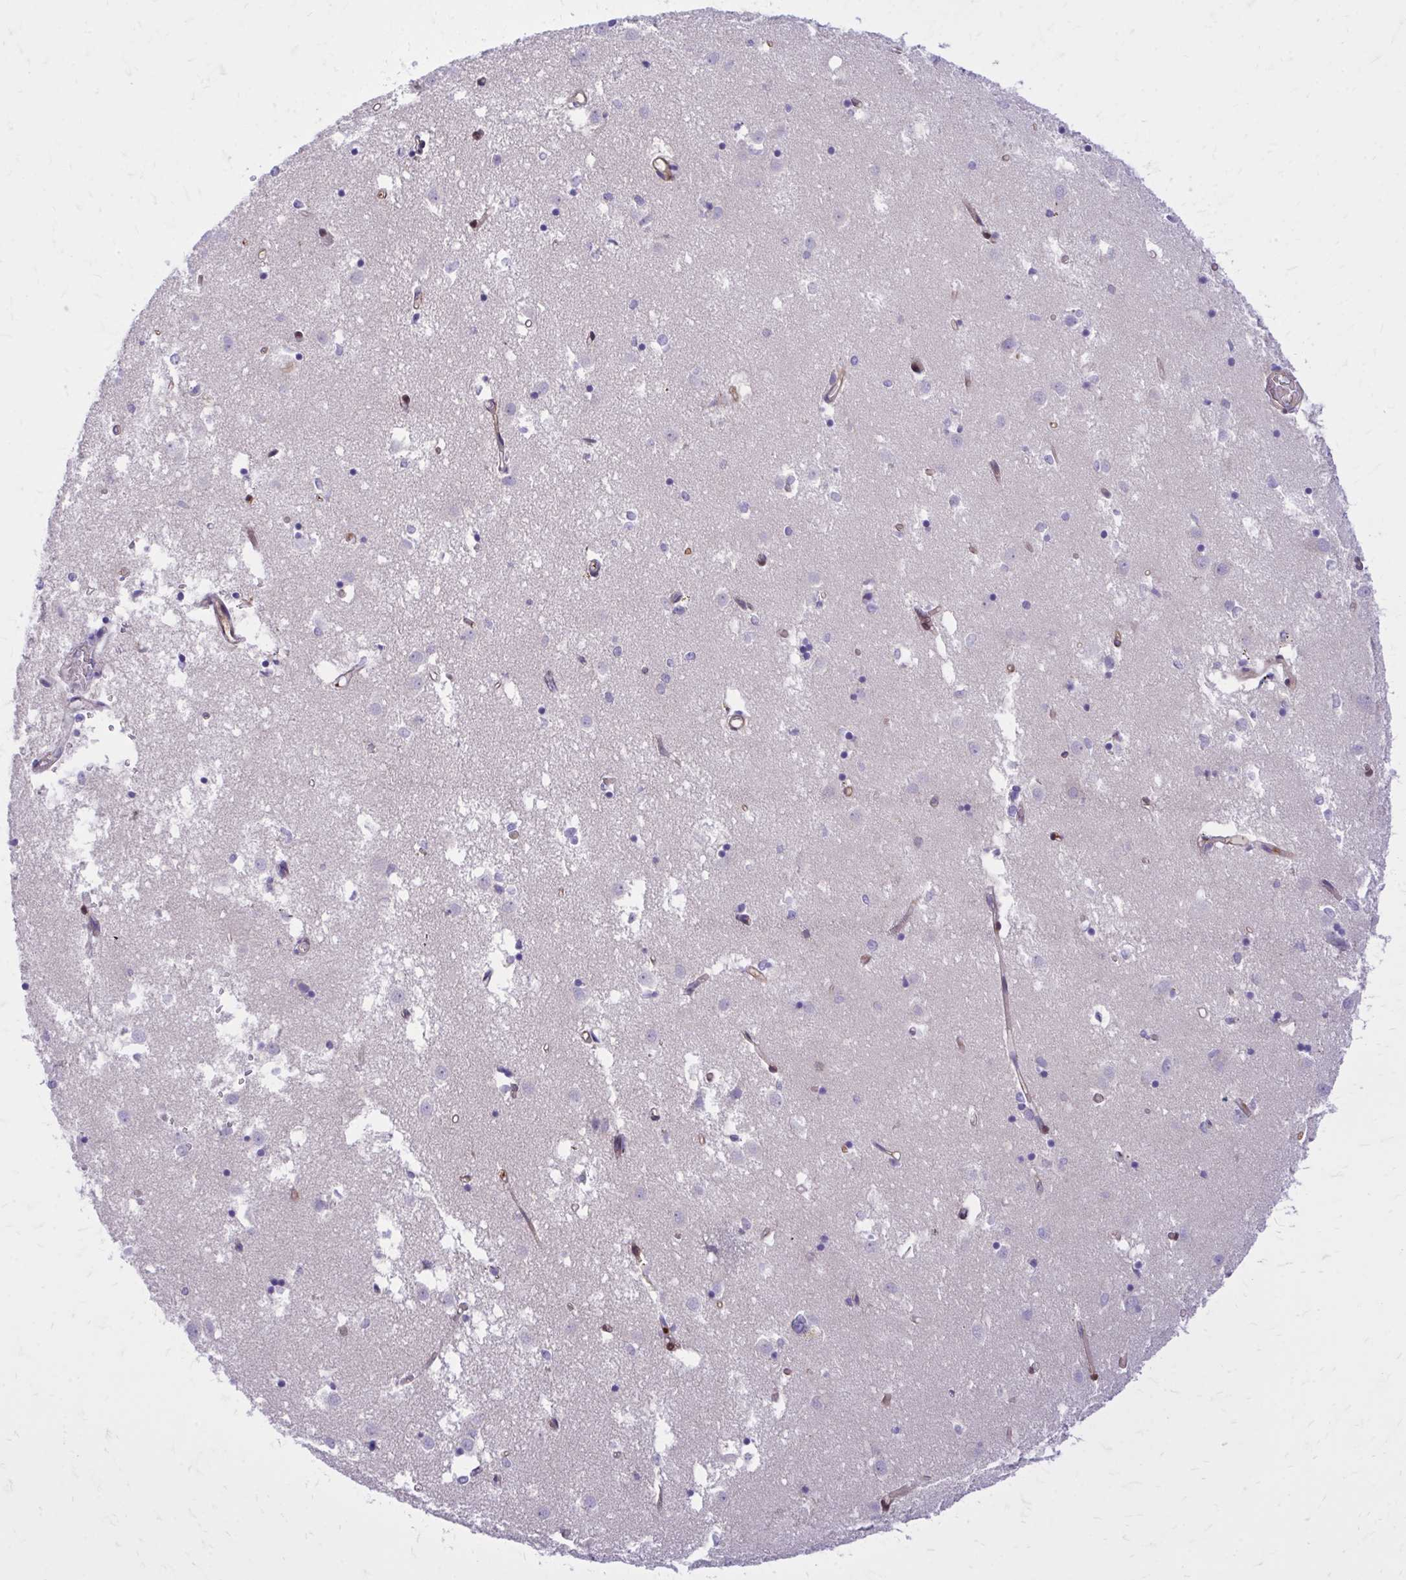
{"staining": {"intensity": "negative", "quantity": "none", "location": "none"}, "tissue": "caudate", "cell_type": "Glial cells", "image_type": "normal", "snomed": [{"axis": "morphology", "description": "Normal tissue, NOS"}, {"axis": "topography", "description": "Lateral ventricle wall"}], "caption": "There is no significant staining in glial cells of caudate. (Immunohistochemistry (ihc), brightfield microscopy, high magnification).", "gene": "ADAMTSL1", "patient": {"sex": "male", "age": 70}}